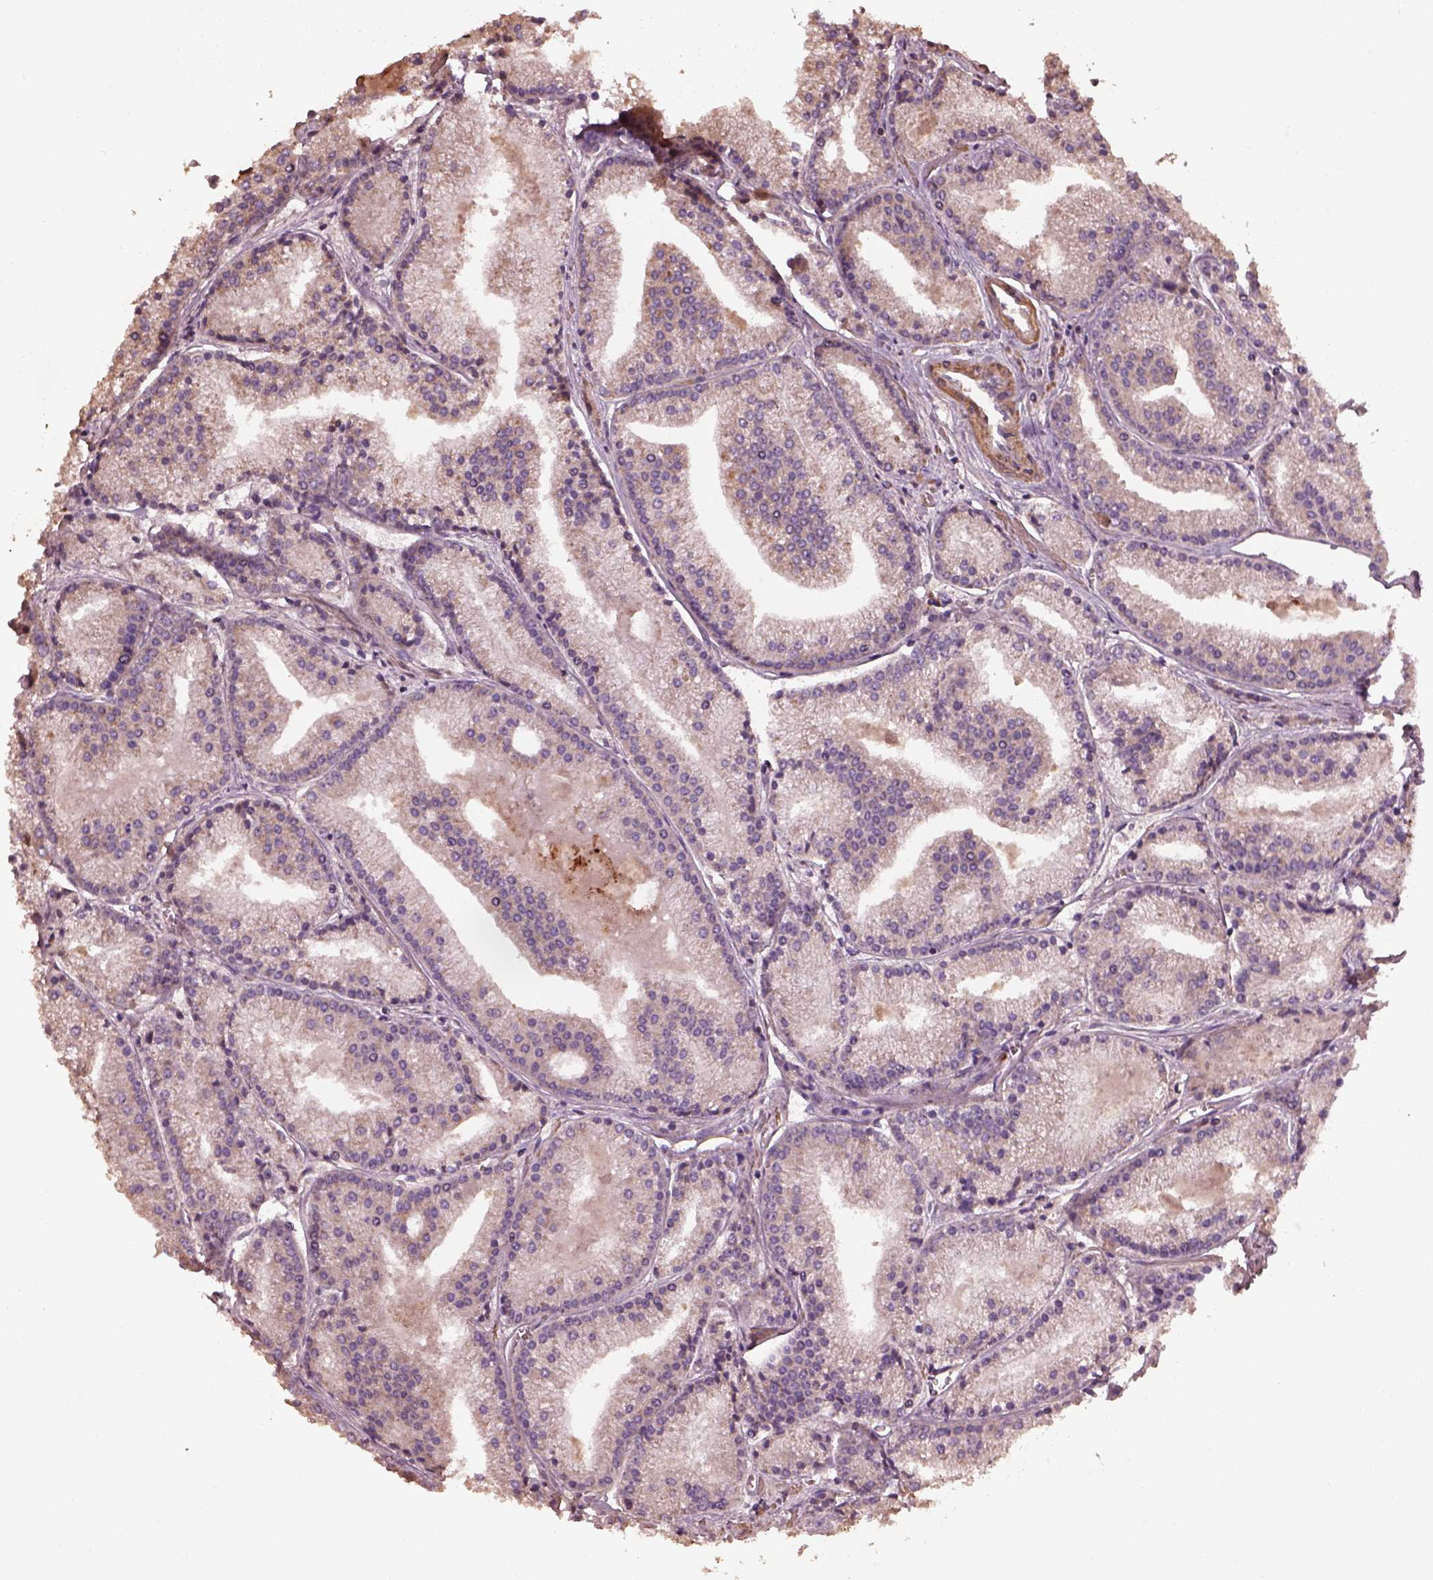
{"staining": {"intensity": "weak", "quantity": "25%-75%", "location": "cytoplasmic/membranous"}, "tissue": "prostate cancer", "cell_type": "Tumor cells", "image_type": "cancer", "snomed": [{"axis": "morphology", "description": "Adenocarcinoma, NOS"}, {"axis": "topography", "description": "Prostate"}], "caption": "This is an image of IHC staining of prostate adenocarcinoma, which shows weak expression in the cytoplasmic/membranous of tumor cells.", "gene": "METTL4", "patient": {"sex": "male", "age": 72}}